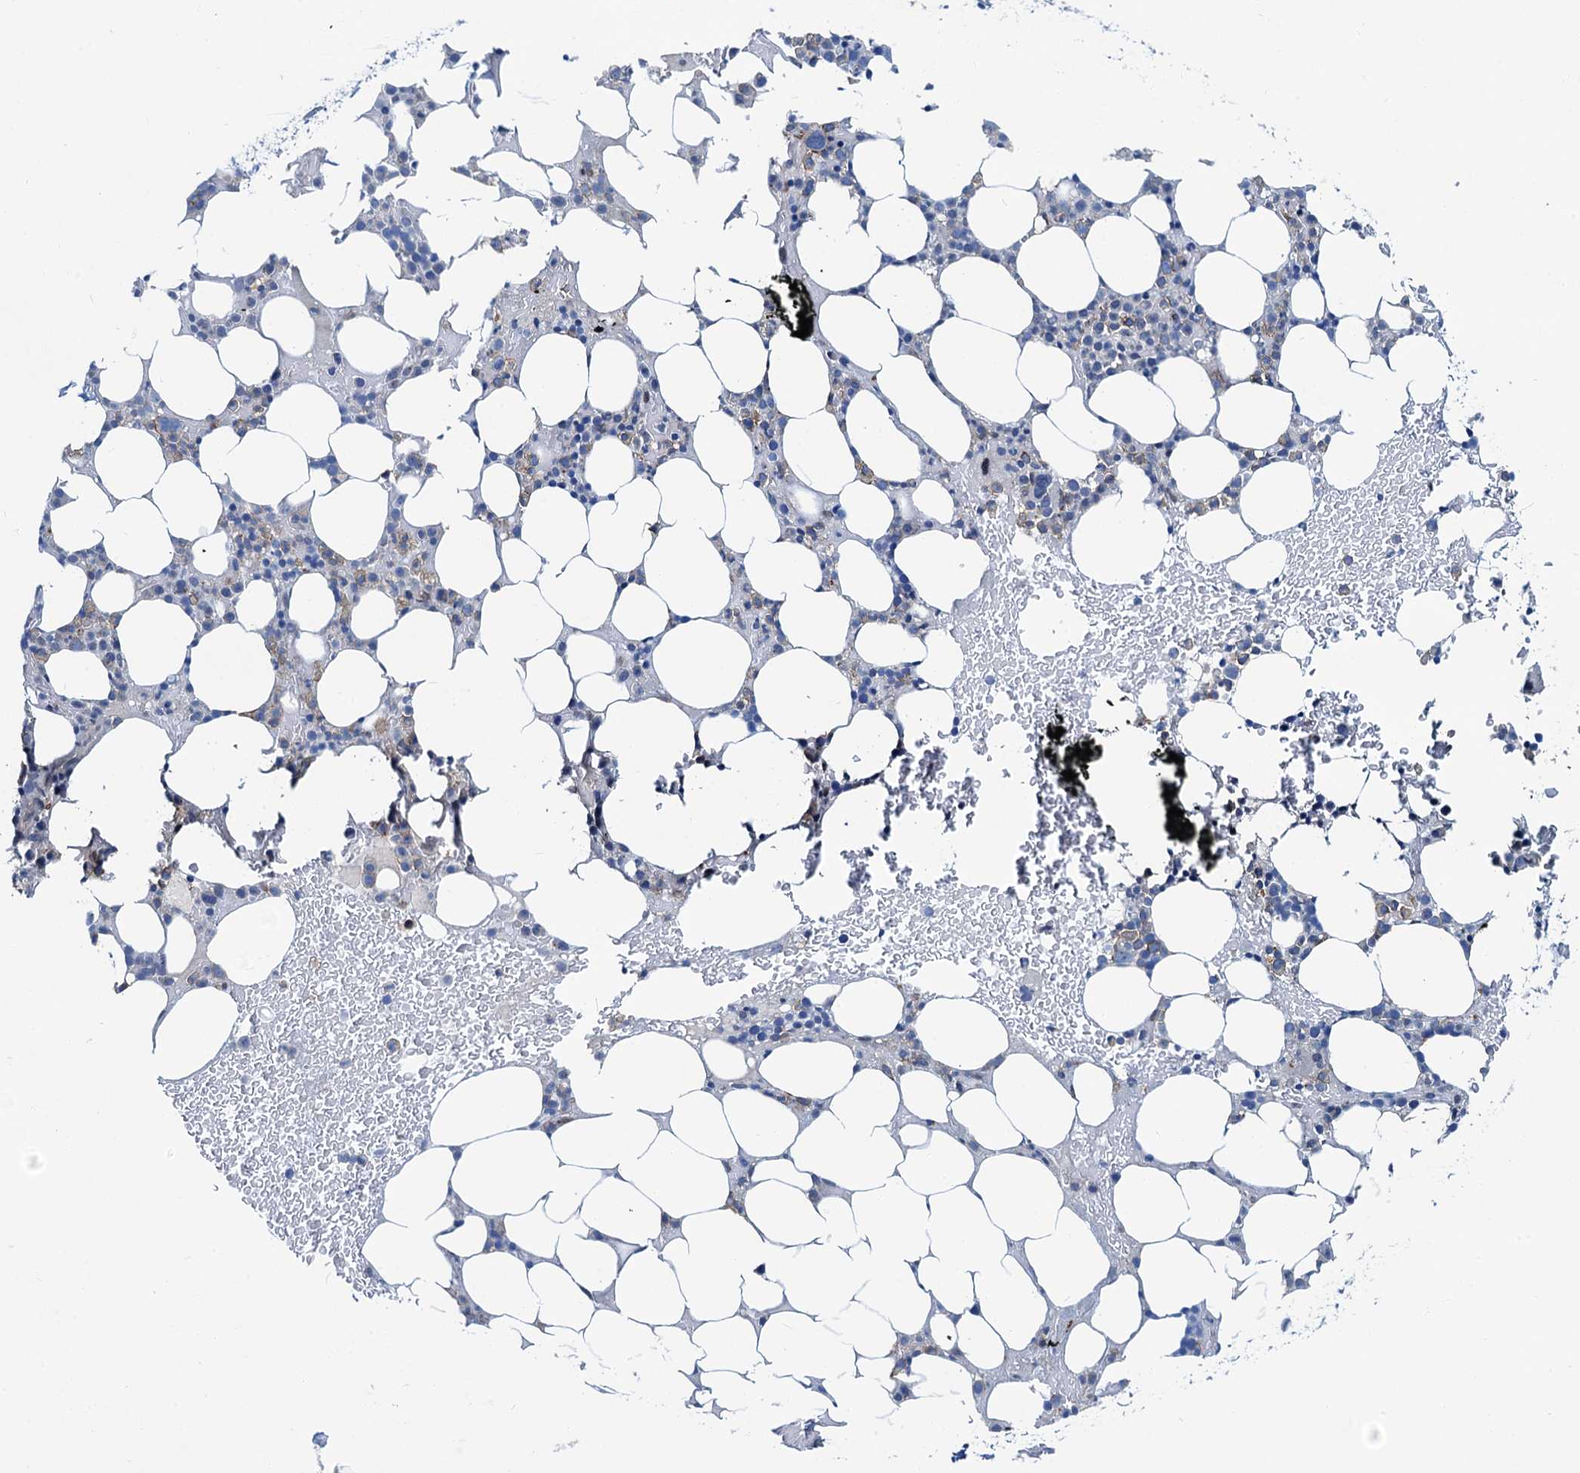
{"staining": {"intensity": "negative", "quantity": "none", "location": "none"}, "tissue": "bone marrow", "cell_type": "Hematopoietic cells", "image_type": "normal", "snomed": [{"axis": "morphology", "description": "Normal tissue, NOS"}, {"axis": "topography", "description": "Bone marrow"}], "caption": "Photomicrograph shows no significant protein expression in hematopoietic cells of unremarkable bone marrow. Nuclei are stained in blue.", "gene": "ASTE1", "patient": {"sex": "male", "age": 78}}